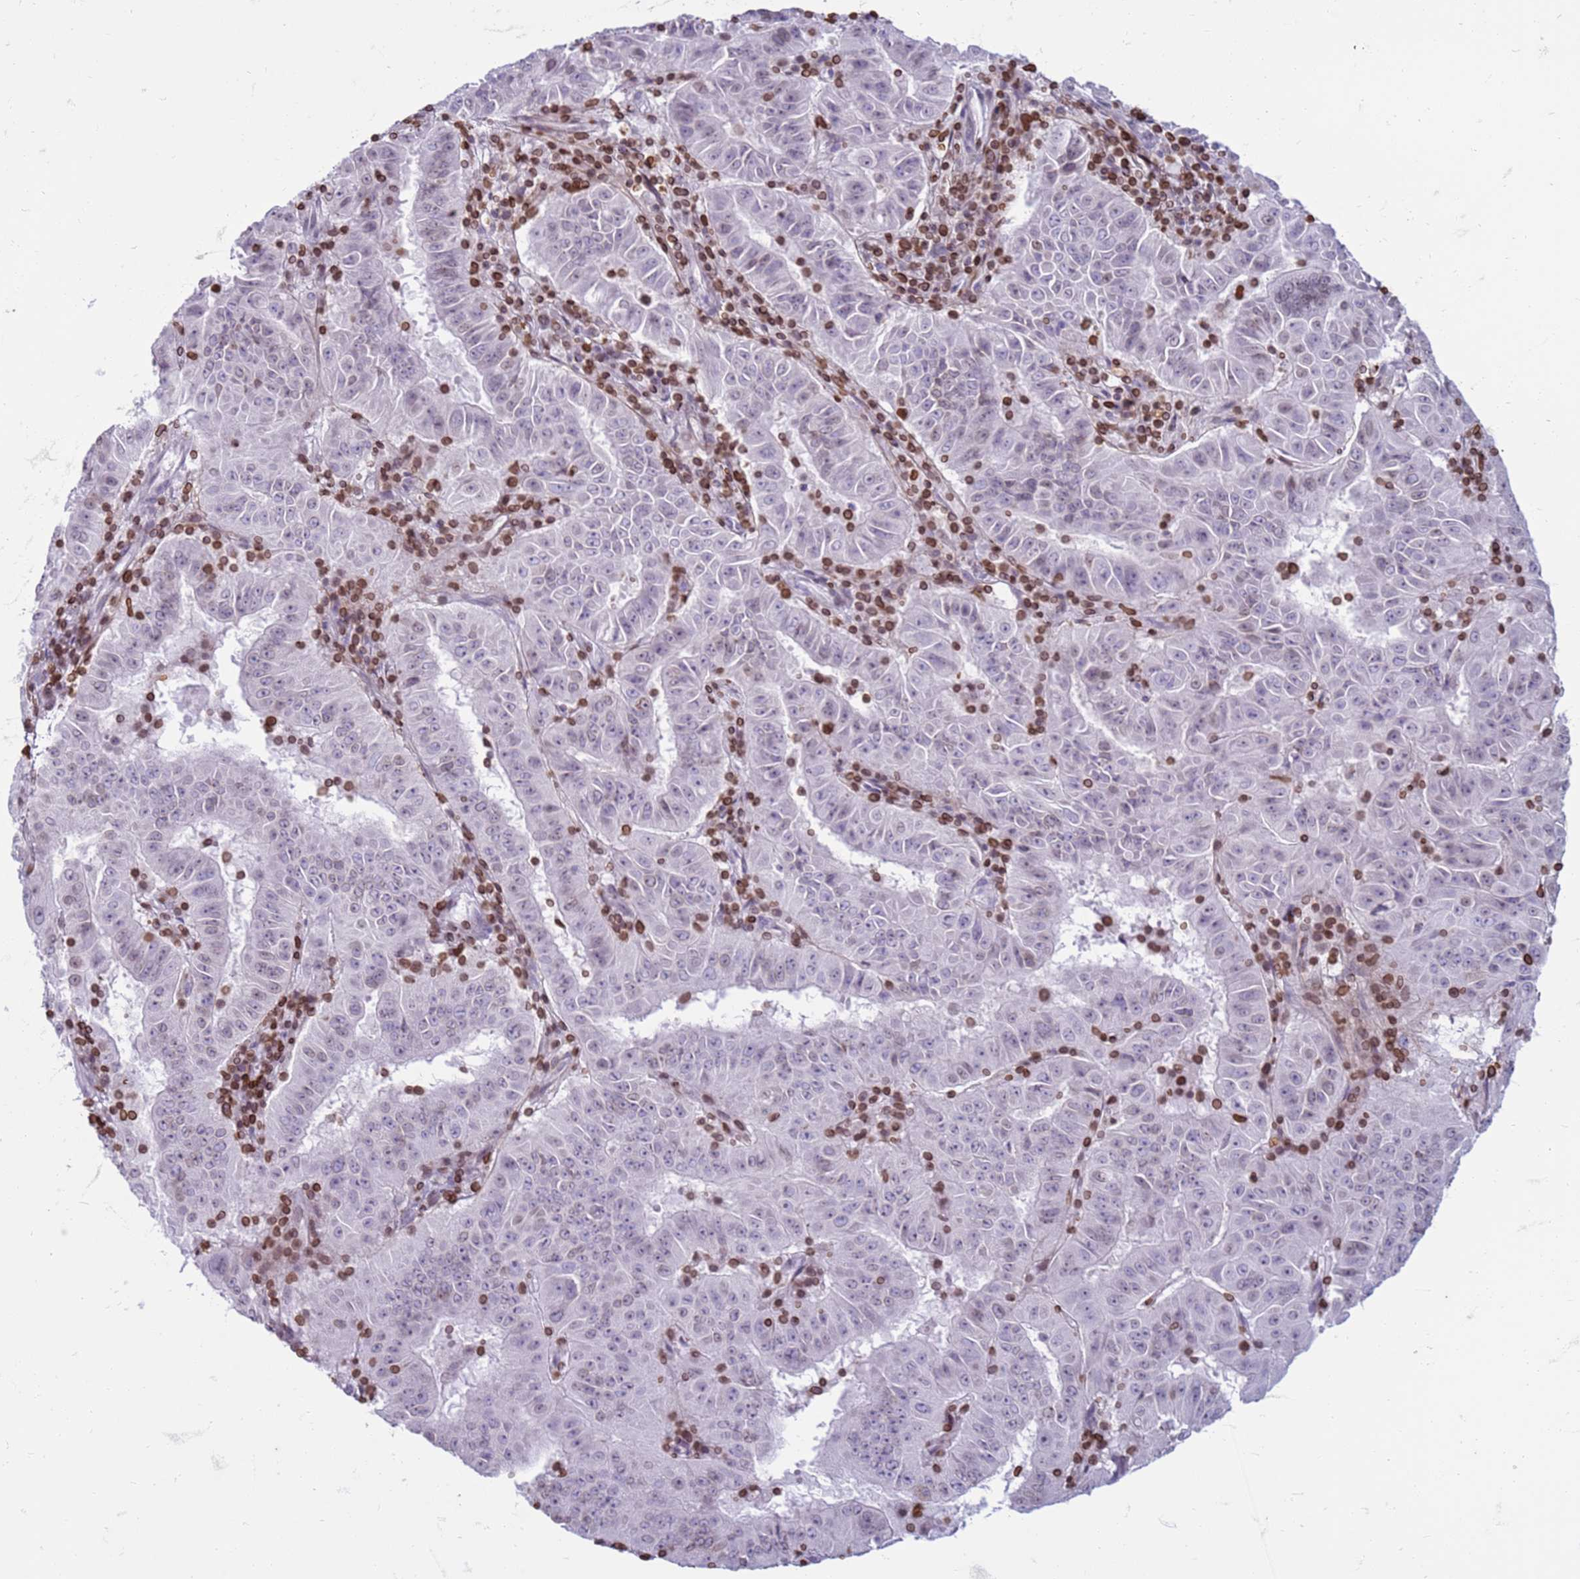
{"staining": {"intensity": "negative", "quantity": "none", "location": "none"}, "tissue": "pancreatic cancer", "cell_type": "Tumor cells", "image_type": "cancer", "snomed": [{"axis": "morphology", "description": "Adenocarcinoma, NOS"}, {"axis": "topography", "description": "Pancreas"}], "caption": "Immunohistochemical staining of human adenocarcinoma (pancreatic) reveals no significant expression in tumor cells.", "gene": "METTL25B", "patient": {"sex": "male", "age": 63}}